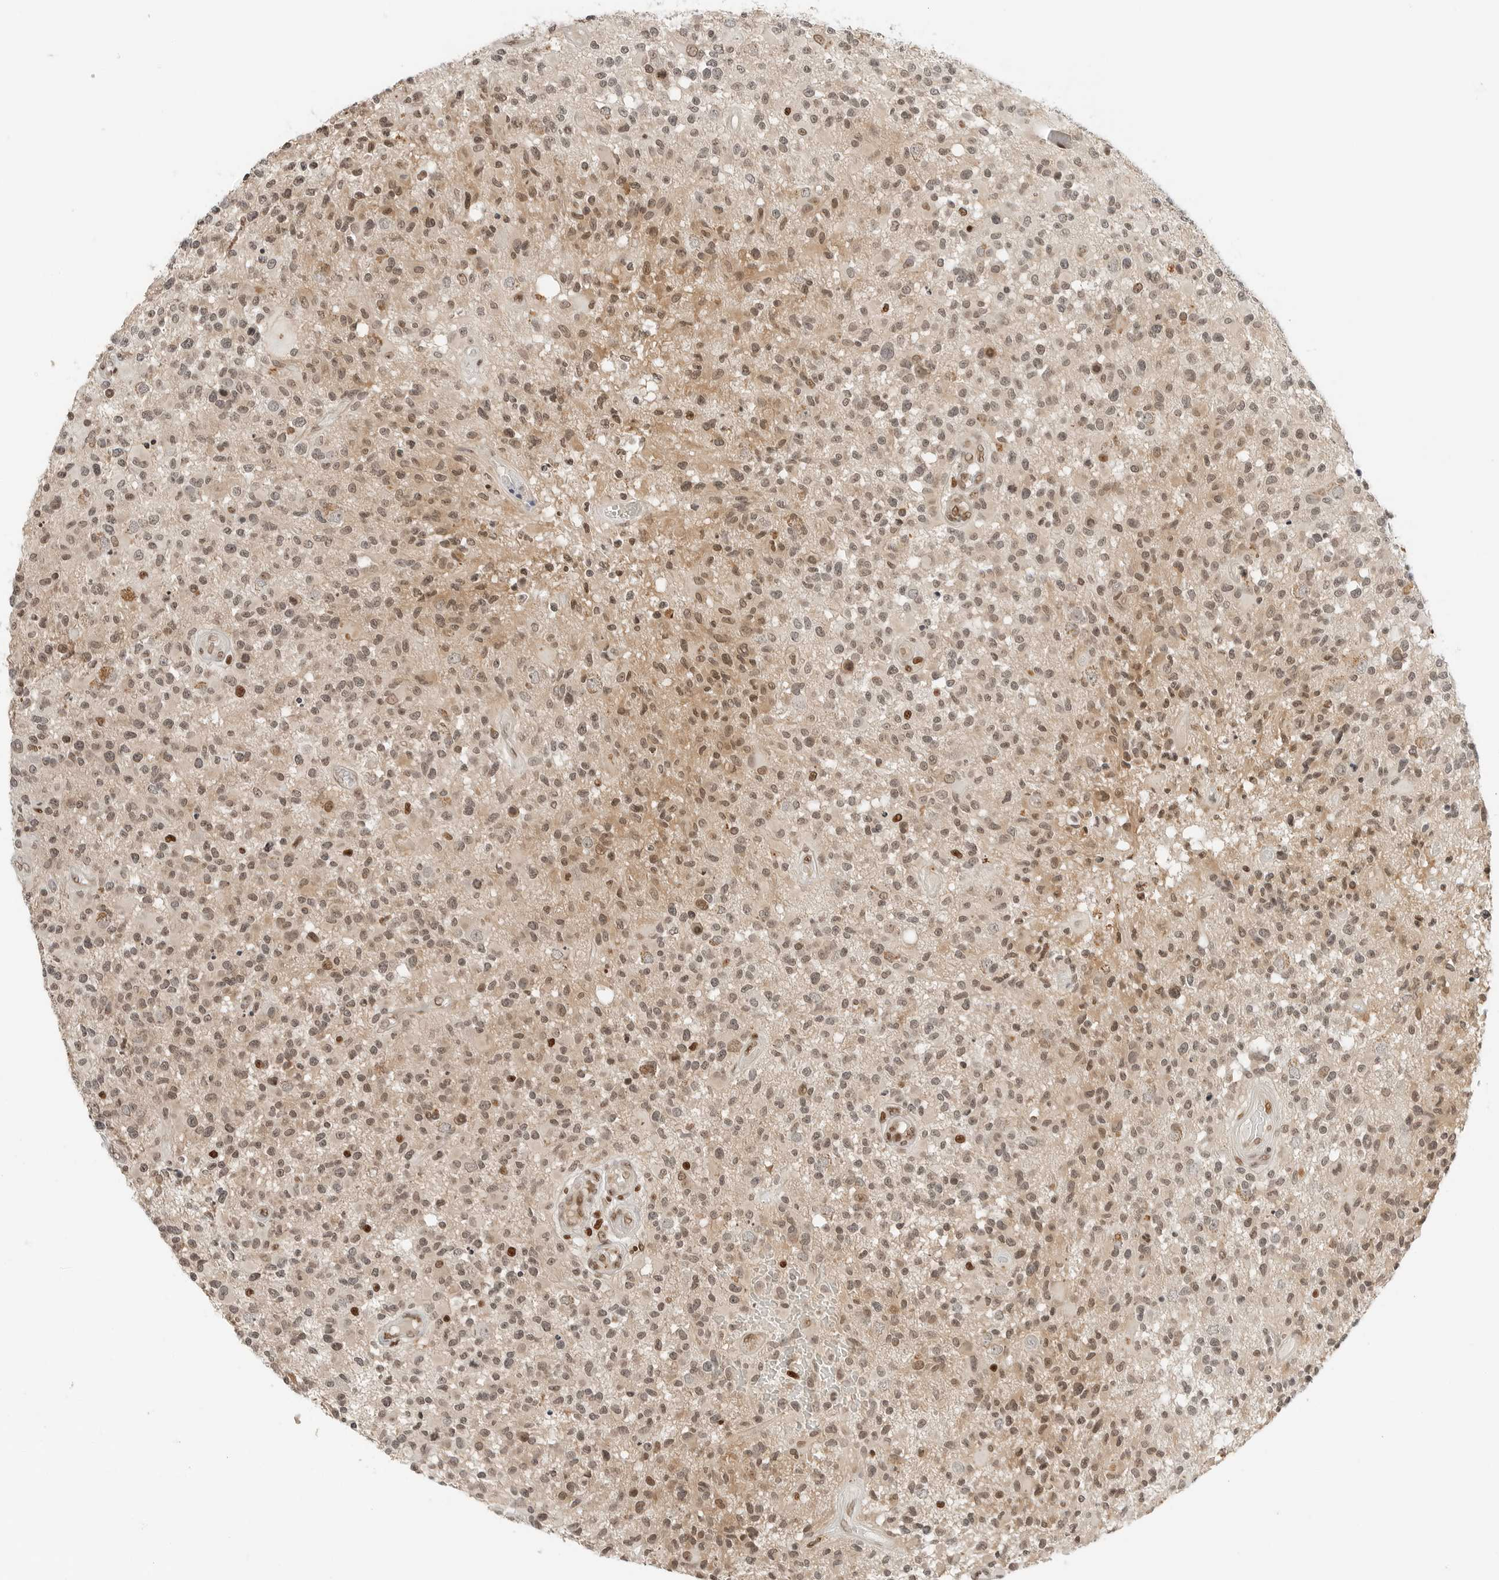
{"staining": {"intensity": "moderate", "quantity": ">75%", "location": "nuclear"}, "tissue": "glioma", "cell_type": "Tumor cells", "image_type": "cancer", "snomed": [{"axis": "morphology", "description": "Glioma, malignant, High grade"}, {"axis": "morphology", "description": "Glioblastoma, NOS"}, {"axis": "topography", "description": "Brain"}], "caption": "This photomicrograph reveals immunohistochemistry (IHC) staining of human glioblastoma, with medium moderate nuclear staining in about >75% of tumor cells.", "gene": "CRTC2", "patient": {"sex": "male", "age": 60}}